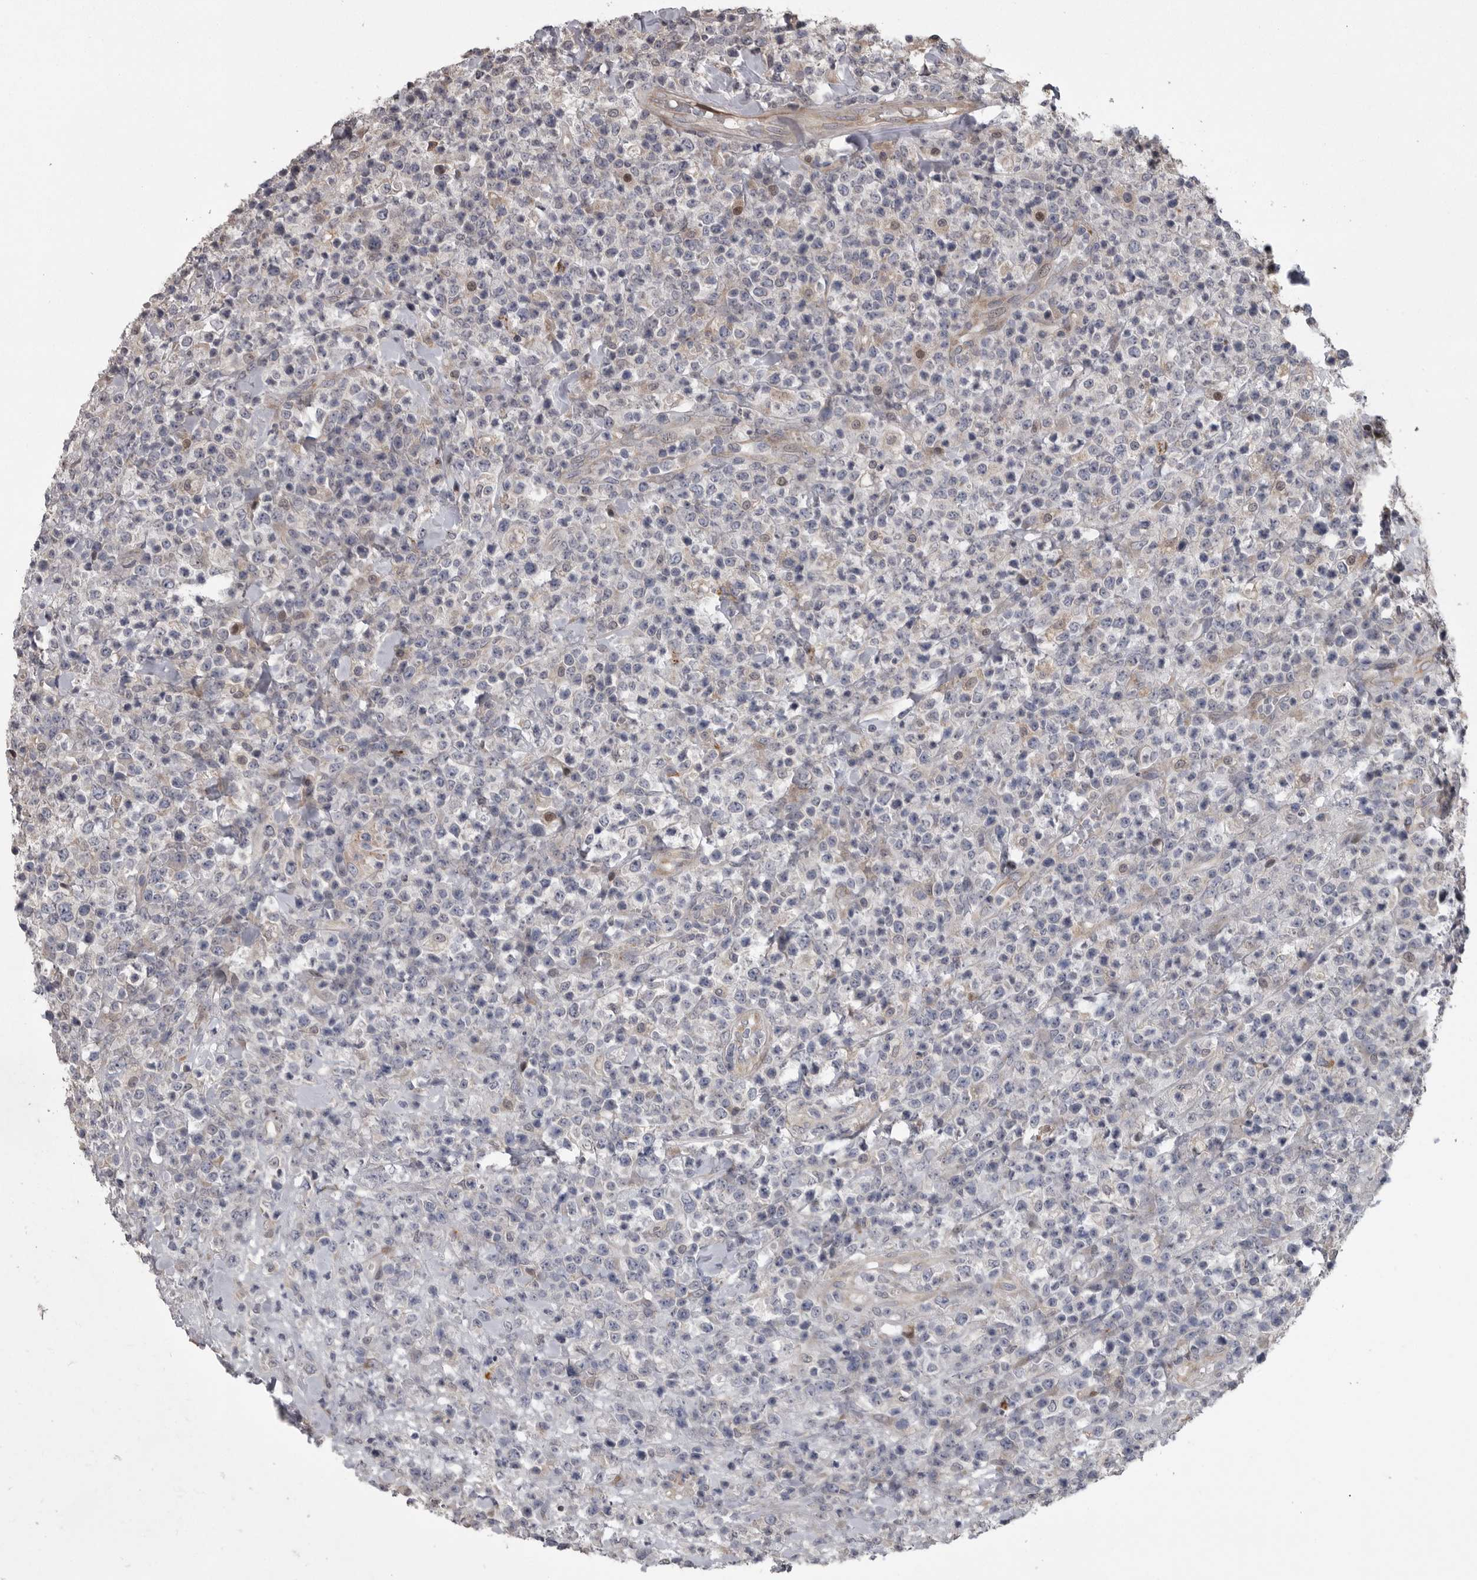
{"staining": {"intensity": "negative", "quantity": "none", "location": "none"}, "tissue": "lymphoma", "cell_type": "Tumor cells", "image_type": "cancer", "snomed": [{"axis": "morphology", "description": "Malignant lymphoma, non-Hodgkin's type, High grade"}, {"axis": "topography", "description": "Colon"}], "caption": "An IHC micrograph of lymphoma is shown. There is no staining in tumor cells of lymphoma.", "gene": "ZNRF1", "patient": {"sex": "female", "age": 53}}